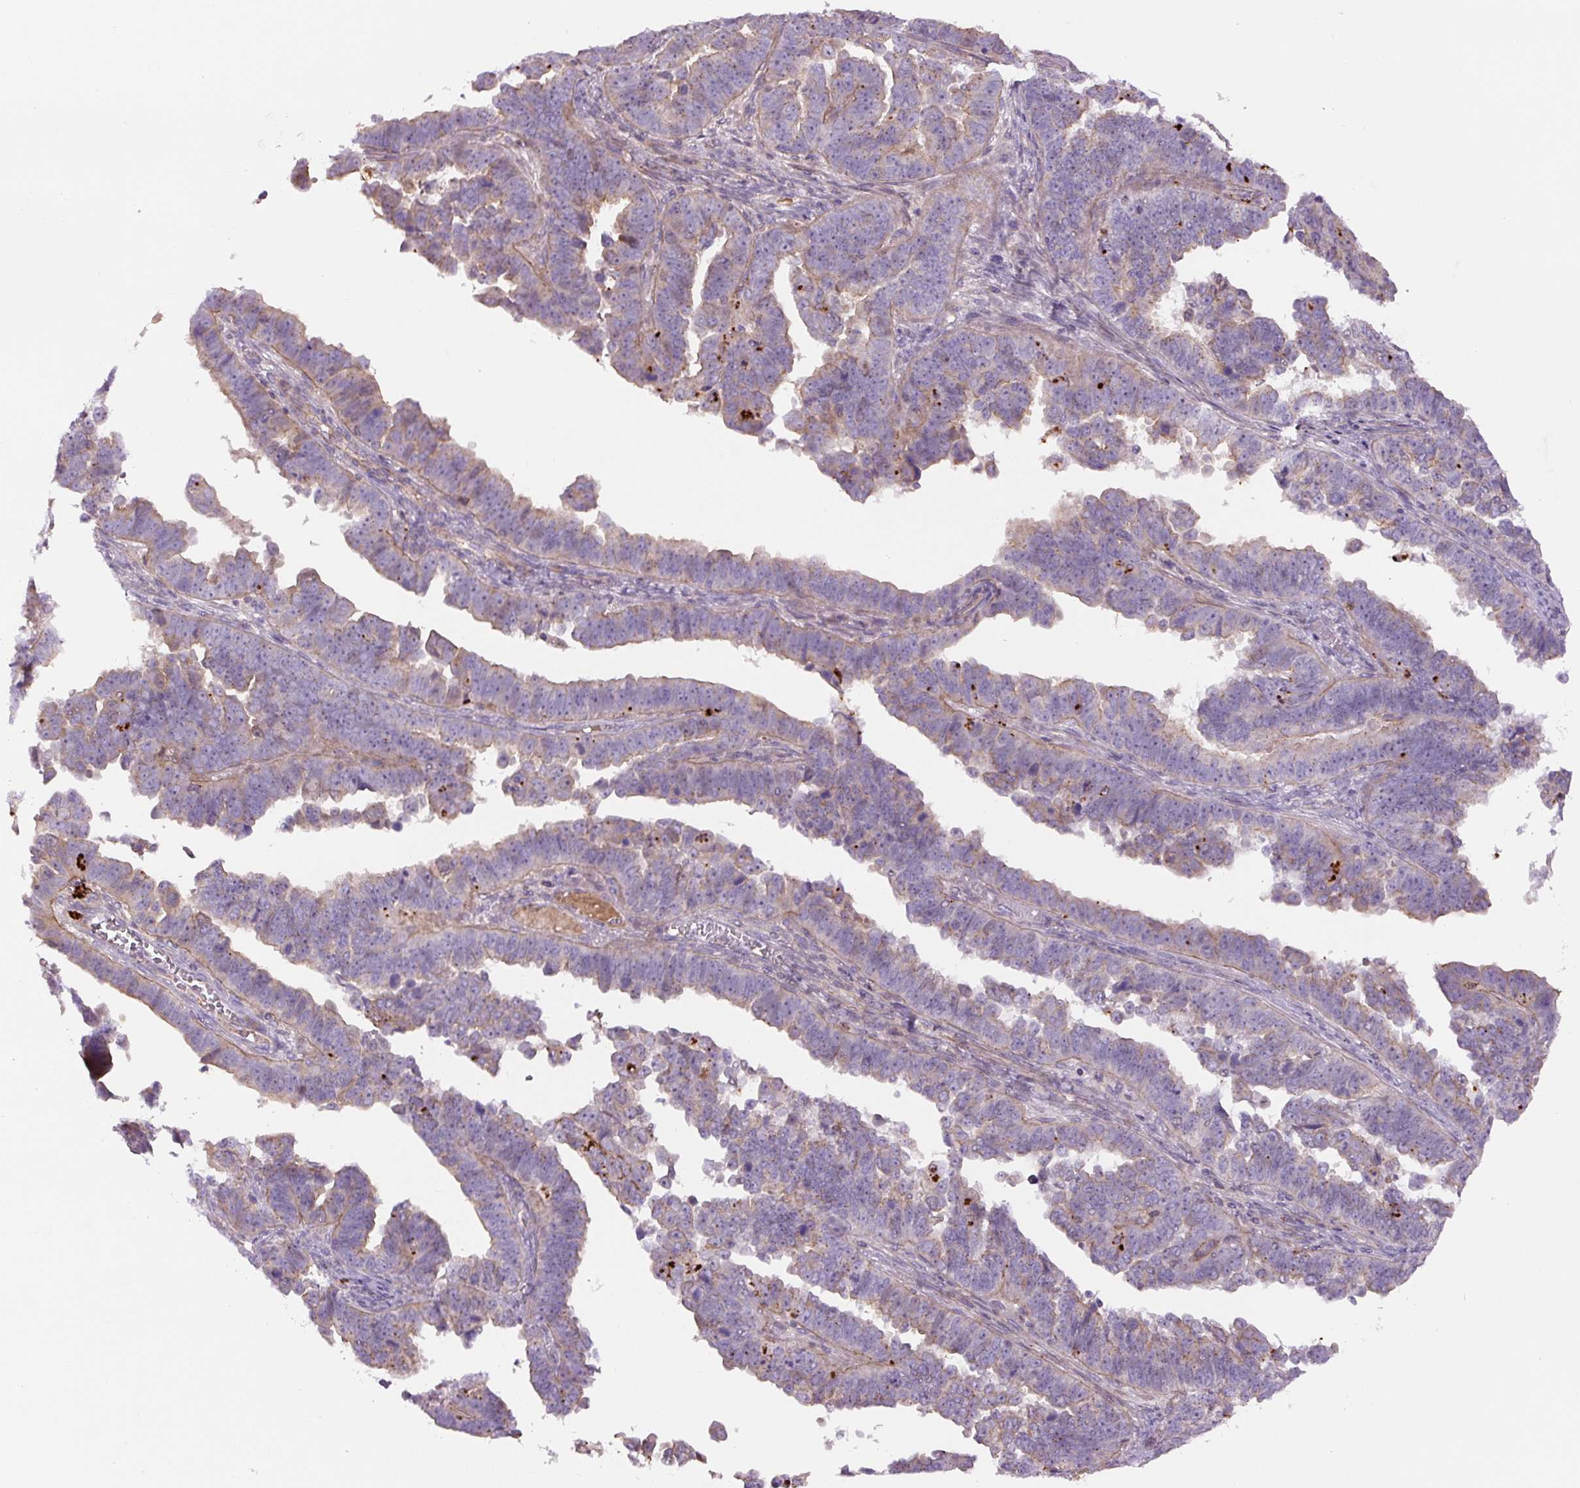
{"staining": {"intensity": "negative", "quantity": "none", "location": "none"}, "tissue": "endometrial cancer", "cell_type": "Tumor cells", "image_type": "cancer", "snomed": [{"axis": "morphology", "description": "Adenocarcinoma, NOS"}, {"axis": "topography", "description": "Endometrium"}], "caption": "Endometrial adenocarcinoma was stained to show a protein in brown. There is no significant positivity in tumor cells. Brightfield microscopy of immunohistochemistry (IHC) stained with DAB (brown) and hematoxylin (blue), captured at high magnification.", "gene": "CCNI2", "patient": {"sex": "female", "age": 75}}